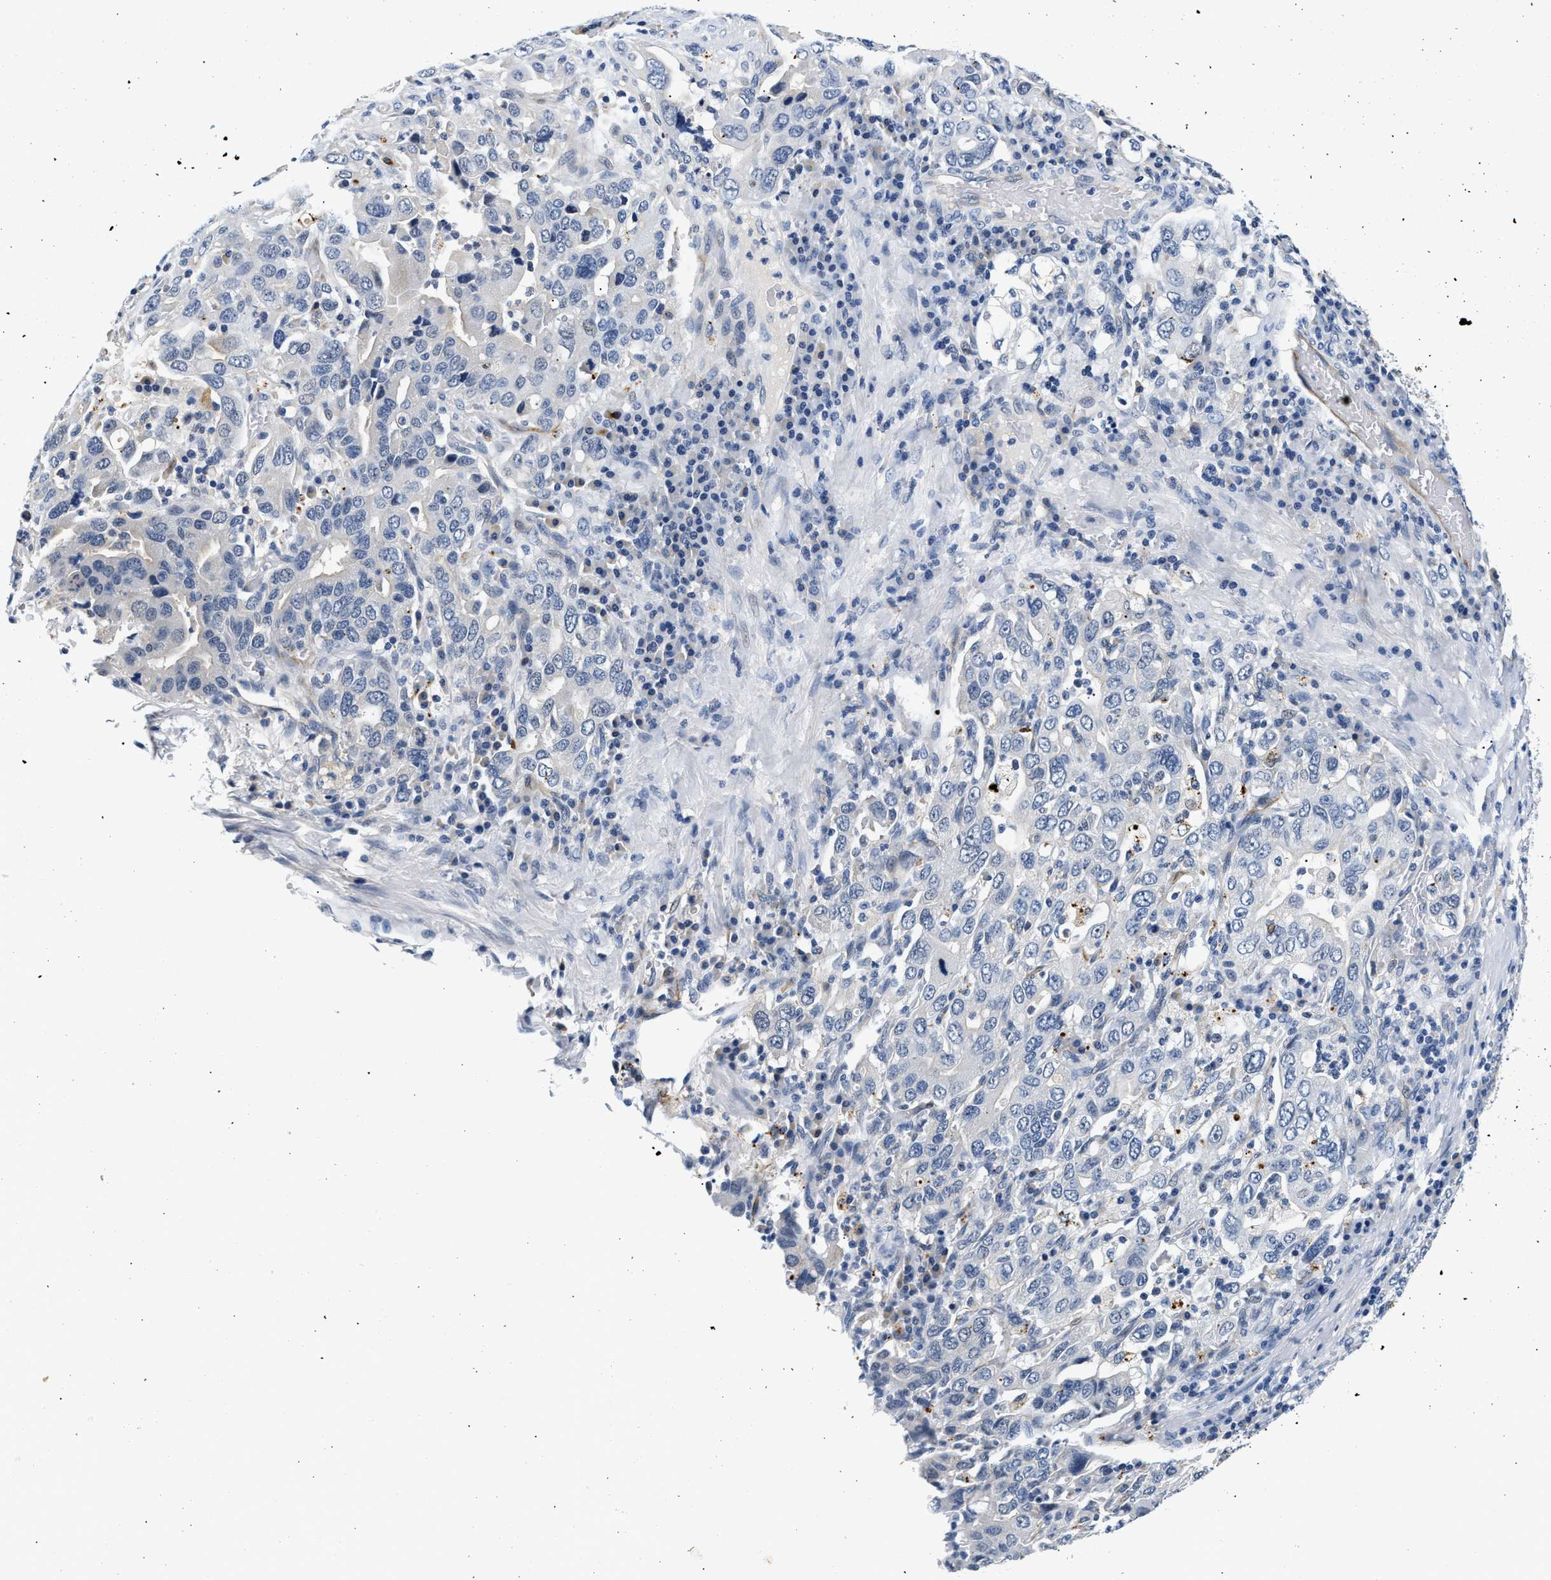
{"staining": {"intensity": "negative", "quantity": "none", "location": "none"}, "tissue": "stomach cancer", "cell_type": "Tumor cells", "image_type": "cancer", "snomed": [{"axis": "morphology", "description": "Adenocarcinoma, NOS"}, {"axis": "topography", "description": "Stomach, upper"}], "caption": "IHC photomicrograph of human stomach cancer (adenocarcinoma) stained for a protein (brown), which displays no positivity in tumor cells.", "gene": "MED22", "patient": {"sex": "male", "age": 62}}